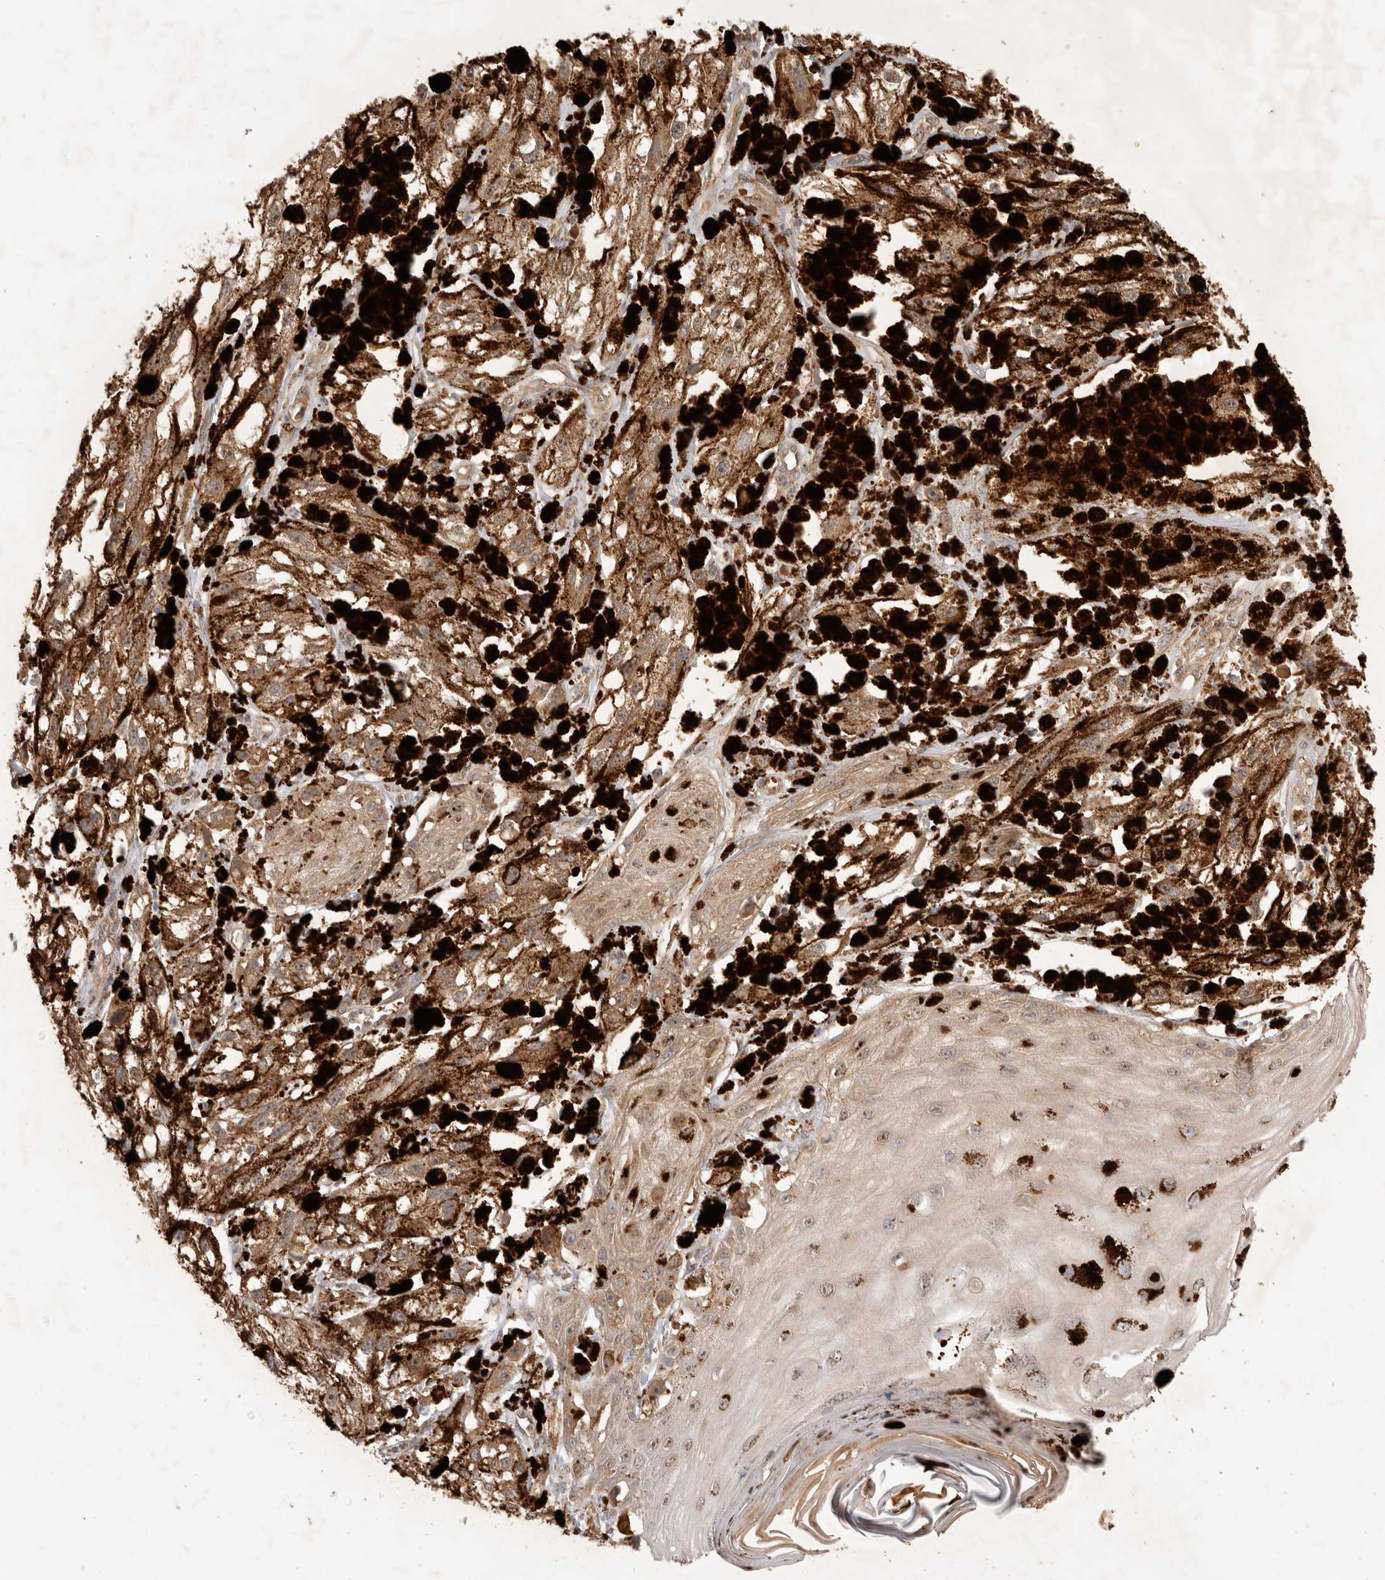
{"staining": {"intensity": "moderate", "quantity": ">75%", "location": "cytoplasmic/membranous"}, "tissue": "melanoma", "cell_type": "Tumor cells", "image_type": "cancer", "snomed": [{"axis": "morphology", "description": "Malignant melanoma, NOS"}, {"axis": "topography", "description": "Skin"}], "caption": "Immunohistochemistry (IHC) of human malignant melanoma demonstrates medium levels of moderate cytoplasmic/membranous expression in approximately >75% of tumor cells. (brown staining indicates protein expression, while blue staining denotes nuclei).", "gene": "FAM221A", "patient": {"sex": "male", "age": 88}}